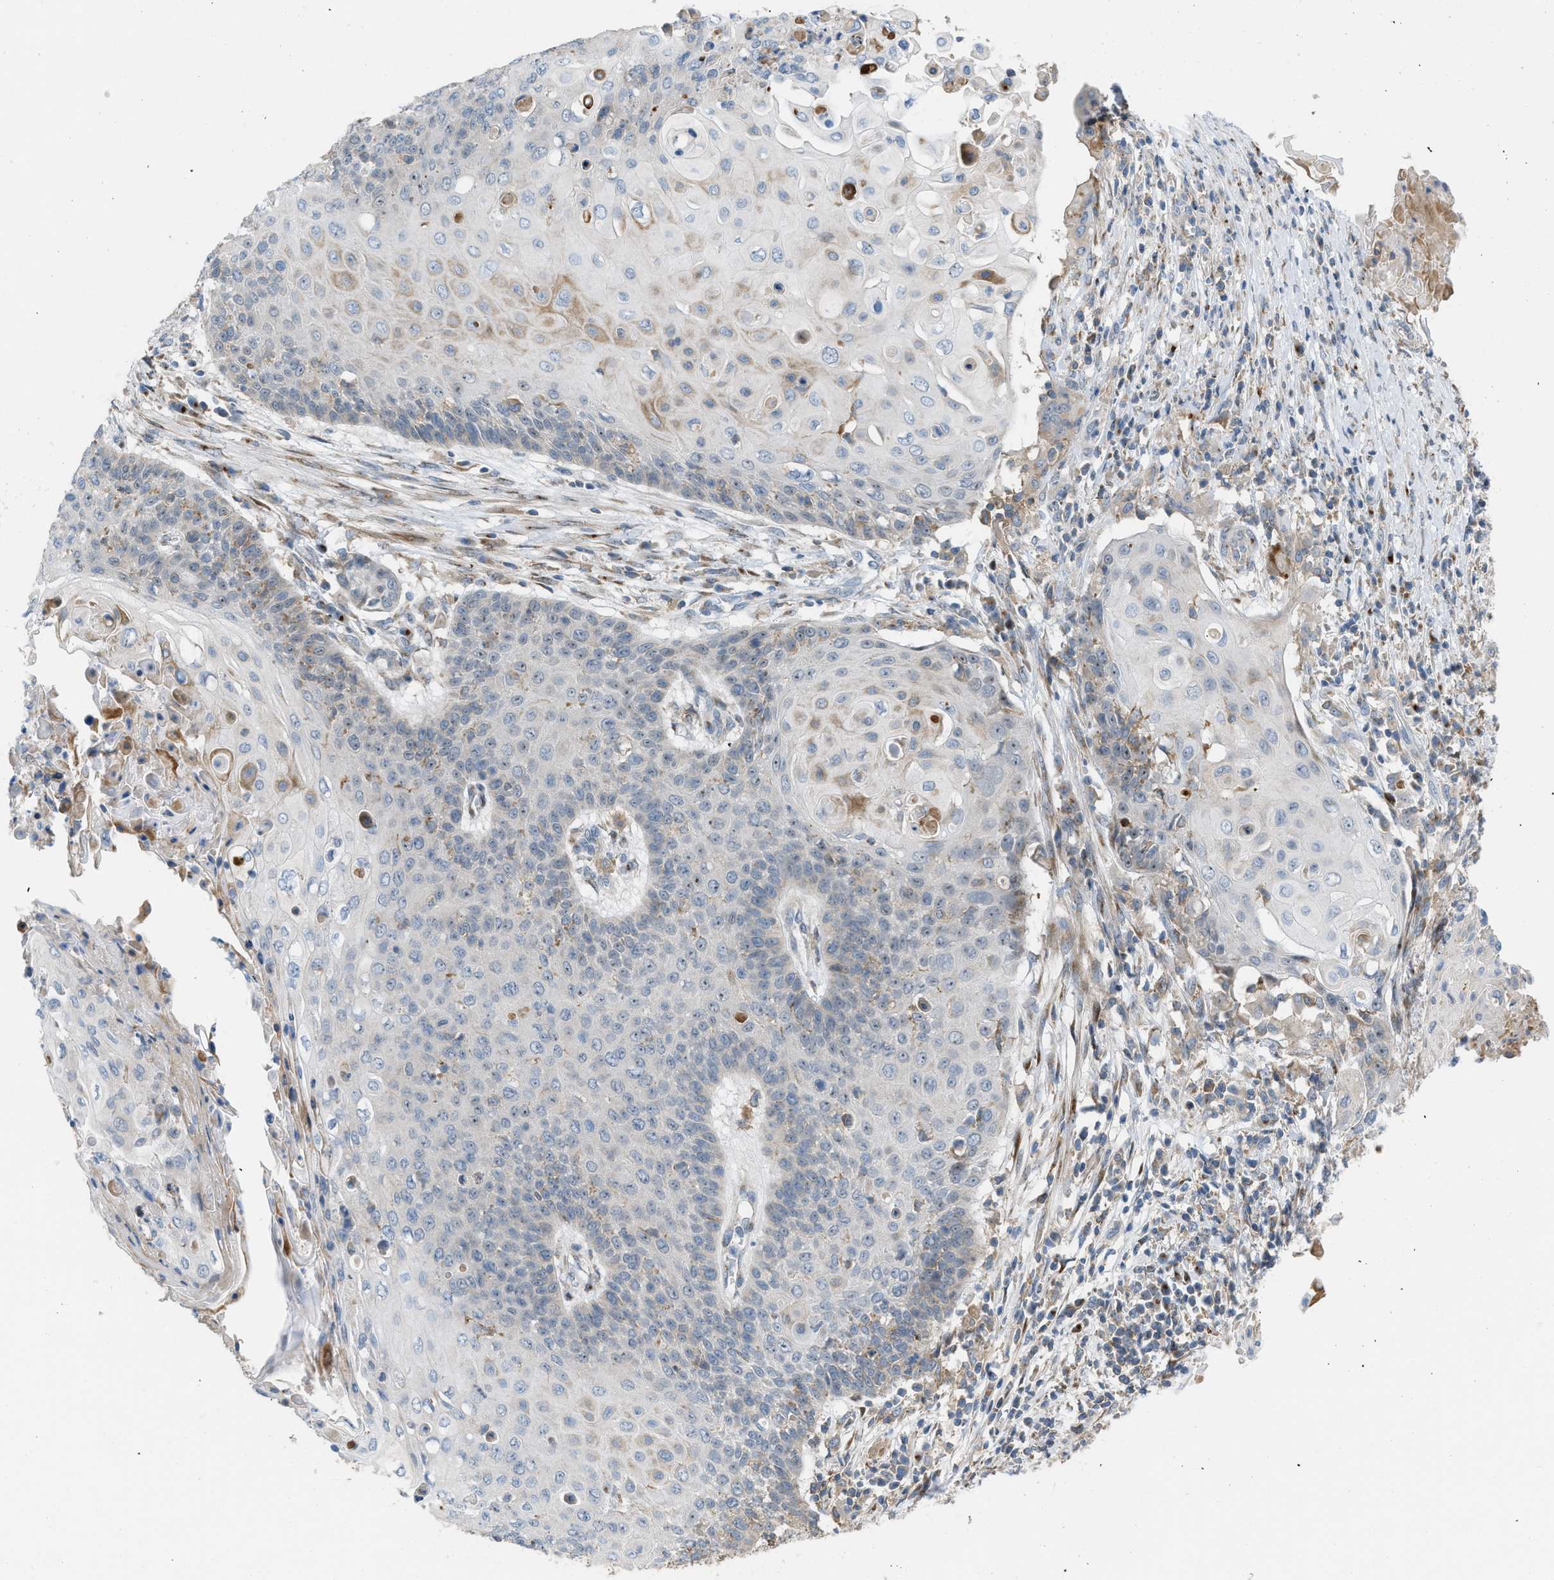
{"staining": {"intensity": "negative", "quantity": "none", "location": "none"}, "tissue": "cervical cancer", "cell_type": "Tumor cells", "image_type": "cancer", "snomed": [{"axis": "morphology", "description": "Squamous cell carcinoma, NOS"}, {"axis": "topography", "description": "Cervix"}], "caption": "A micrograph of cervical cancer stained for a protein exhibits no brown staining in tumor cells.", "gene": "DIPK1A", "patient": {"sex": "female", "age": 39}}